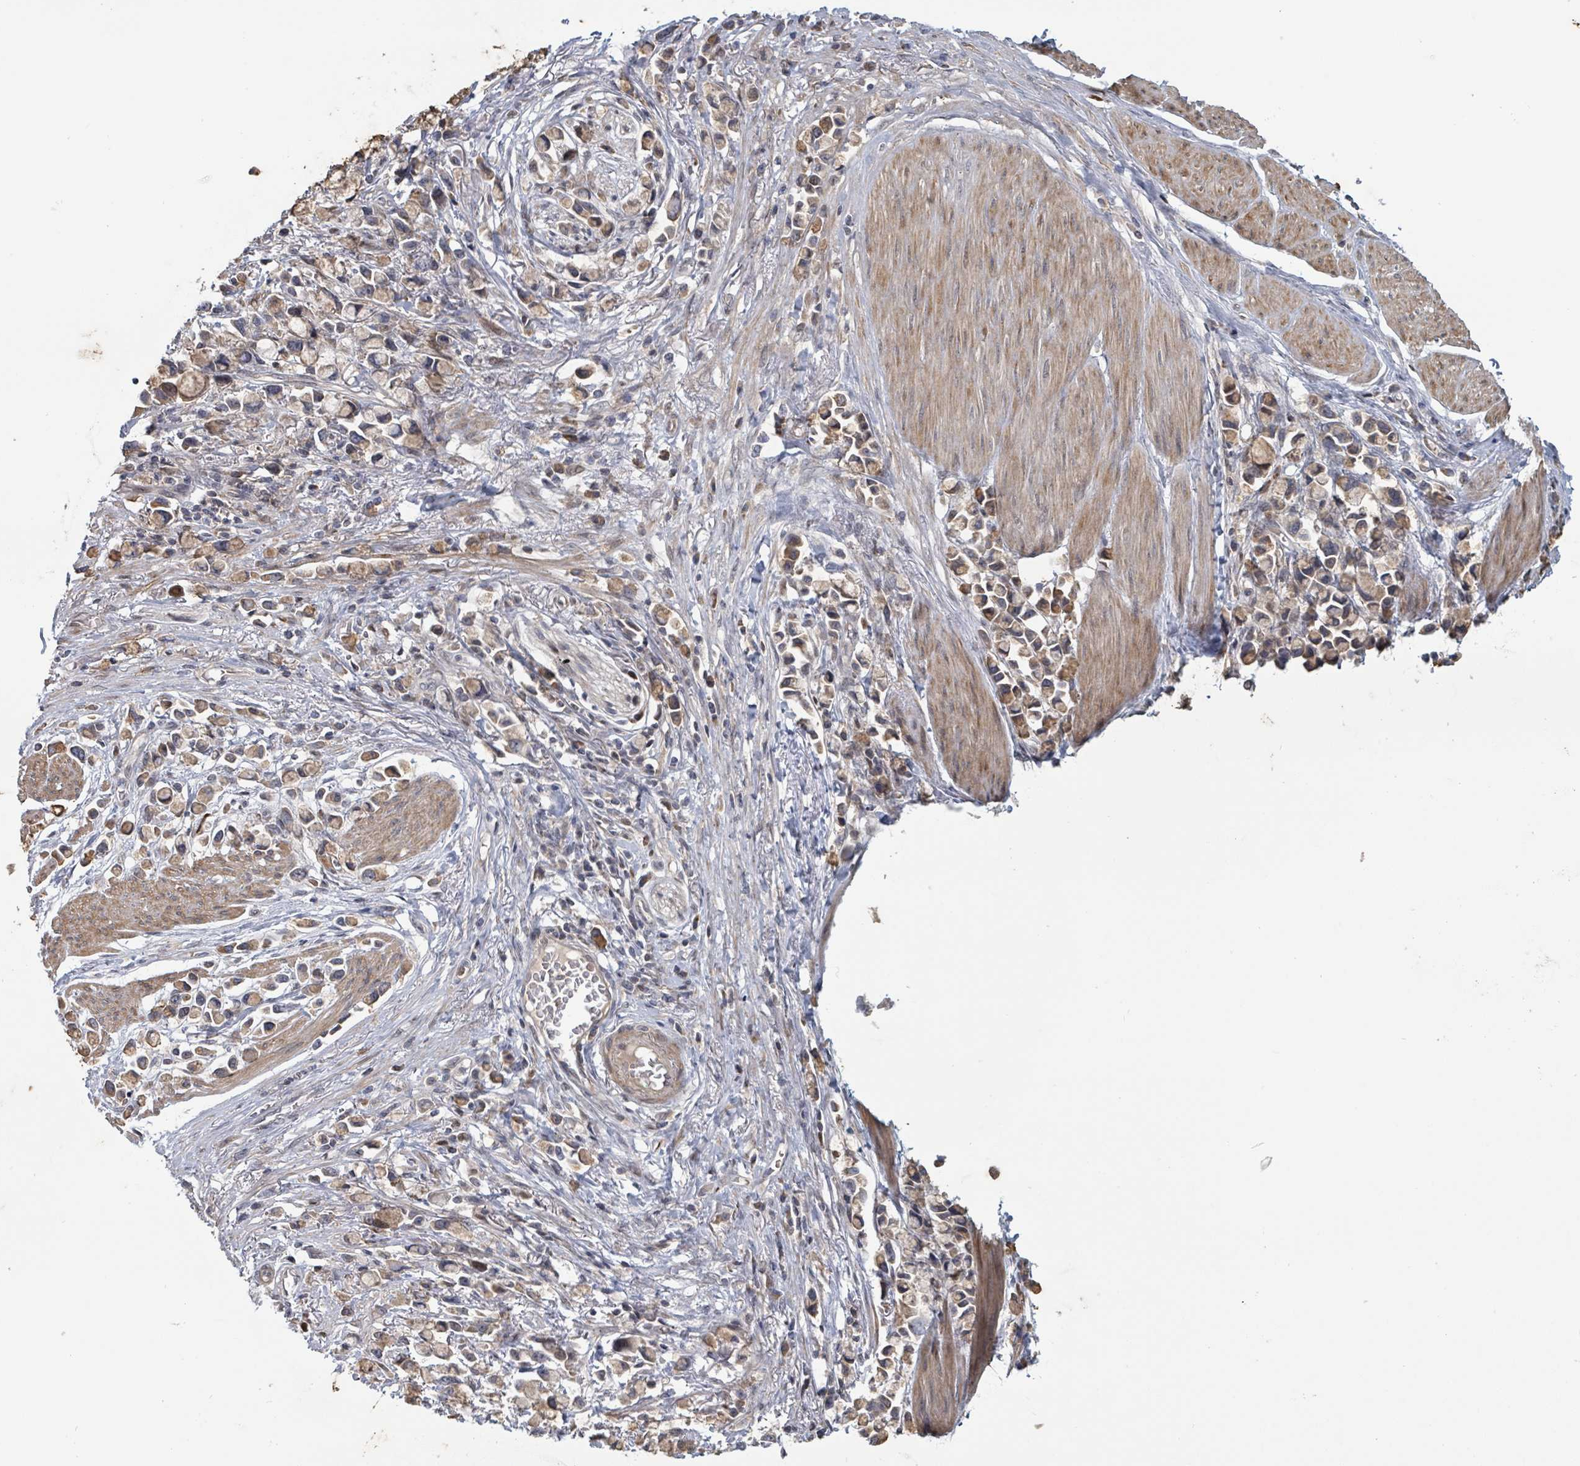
{"staining": {"intensity": "moderate", "quantity": ">75%", "location": "cytoplasmic/membranous"}, "tissue": "stomach cancer", "cell_type": "Tumor cells", "image_type": "cancer", "snomed": [{"axis": "morphology", "description": "Adenocarcinoma, NOS"}, {"axis": "topography", "description": "Stomach"}], "caption": "Stomach adenocarcinoma tissue displays moderate cytoplasmic/membranous staining in approximately >75% of tumor cells The staining was performed using DAB (3,3'-diaminobenzidine), with brown indicating positive protein expression. Nuclei are stained blue with hematoxylin.", "gene": "HIVEP1", "patient": {"sex": "female", "age": 81}}